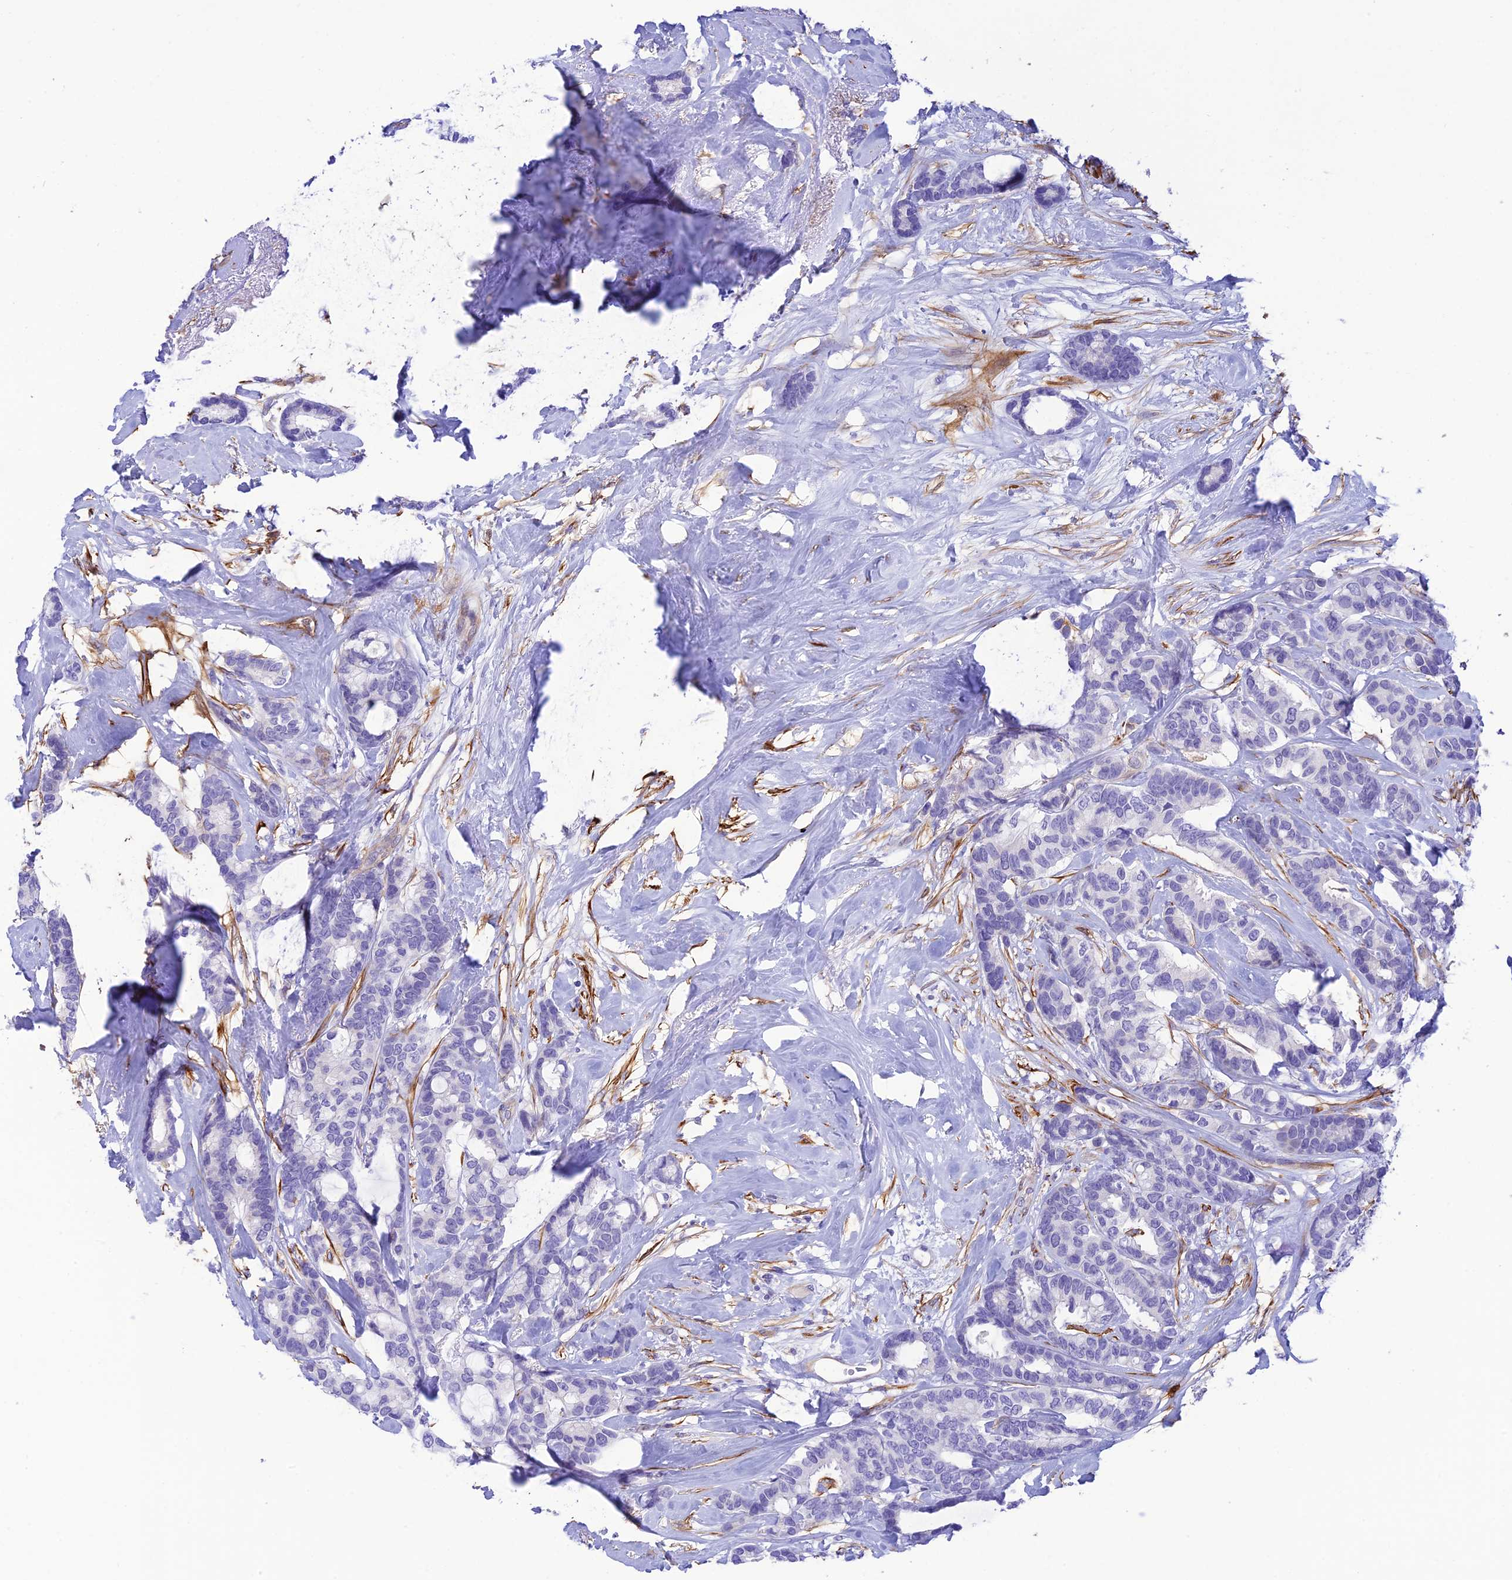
{"staining": {"intensity": "negative", "quantity": "none", "location": "none"}, "tissue": "breast cancer", "cell_type": "Tumor cells", "image_type": "cancer", "snomed": [{"axis": "morphology", "description": "Duct carcinoma"}, {"axis": "topography", "description": "Breast"}], "caption": "An image of invasive ductal carcinoma (breast) stained for a protein reveals no brown staining in tumor cells. Nuclei are stained in blue.", "gene": "ZDHHC16", "patient": {"sex": "female", "age": 87}}